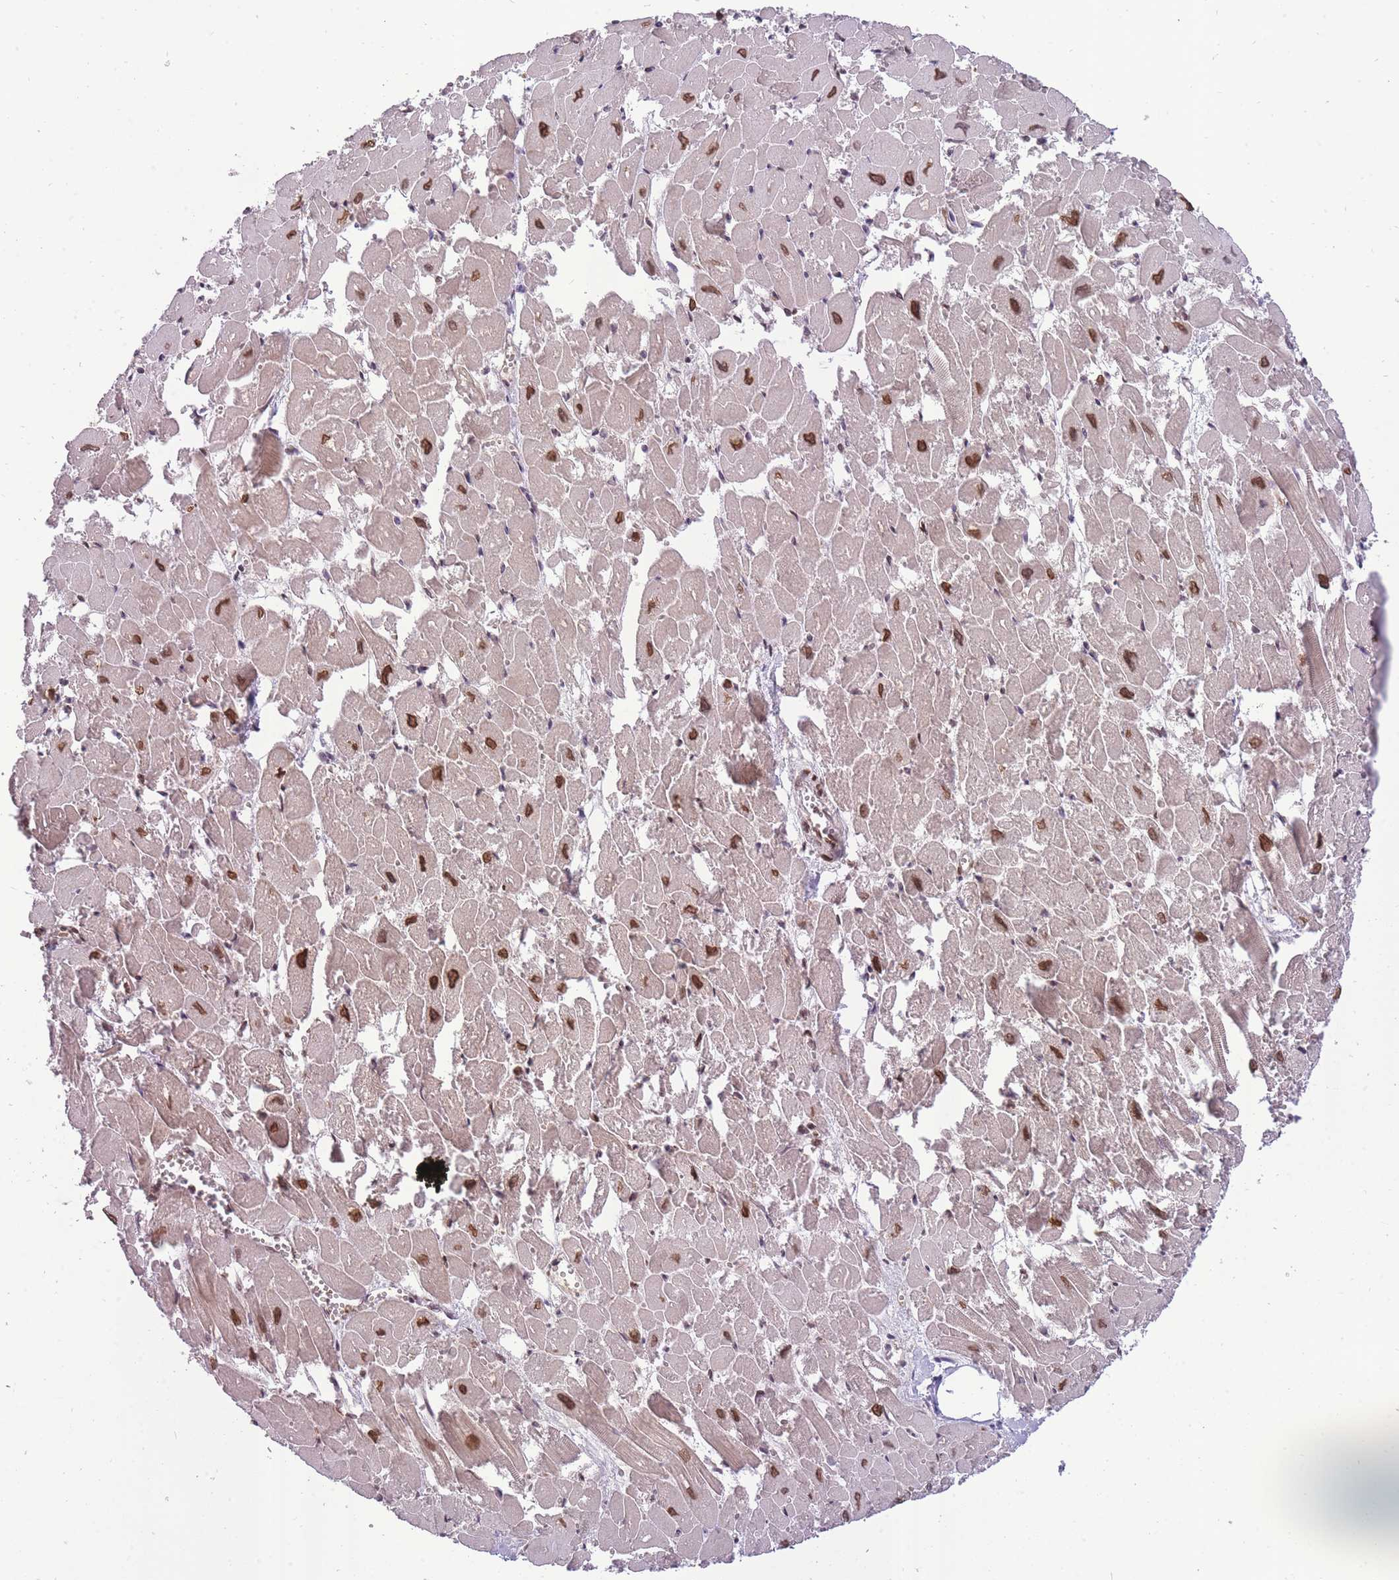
{"staining": {"intensity": "moderate", "quantity": ">75%", "location": "cytoplasmic/membranous,nuclear"}, "tissue": "heart muscle", "cell_type": "Cardiomyocytes", "image_type": "normal", "snomed": [{"axis": "morphology", "description": "Normal tissue, NOS"}, {"axis": "topography", "description": "Heart"}], "caption": "A high-resolution micrograph shows IHC staining of normal heart muscle, which reveals moderate cytoplasmic/membranous,nuclear staining in about >75% of cardiomyocytes.", "gene": "CDIP1", "patient": {"sex": "male", "age": 54}}